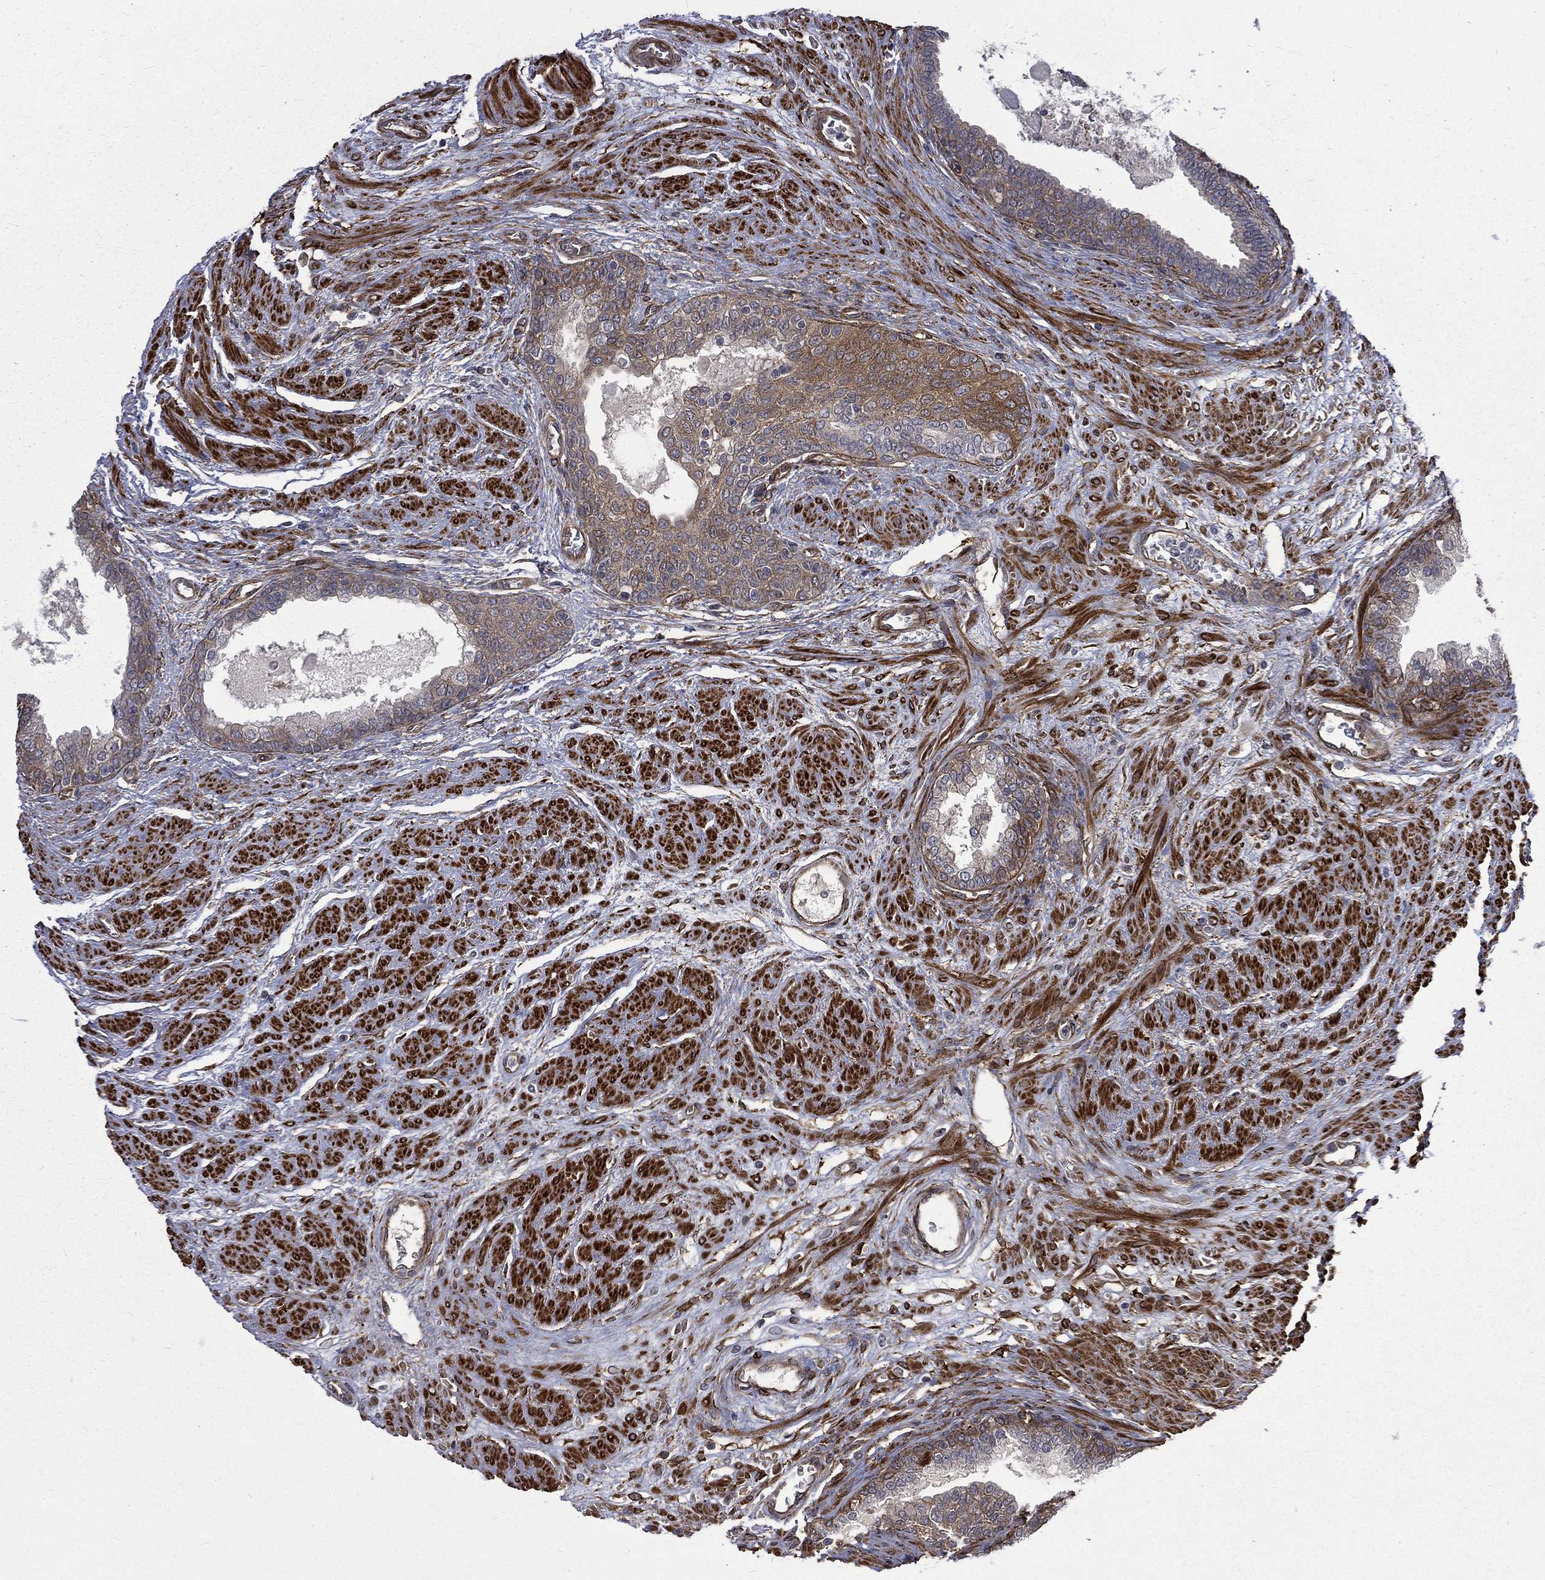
{"staining": {"intensity": "weak", "quantity": "<25%", "location": "cytoplasmic/membranous"}, "tissue": "prostate cancer", "cell_type": "Tumor cells", "image_type": "cancer", "snomed": [{"axis": "morphology", "description": "Adenocarcinoma, NOS"}, {"axis": "topography", "description": "Prostate and seminal vesicle, NOS"}, {"axis": "topography", "description": "Prostate"}], "caption": "A histopathology image of human prostate adenocarcinoma is negative for staining in tumor cells.", "gene": "PPFIBP1", "patient": {"sex": "male", "age": 62}}